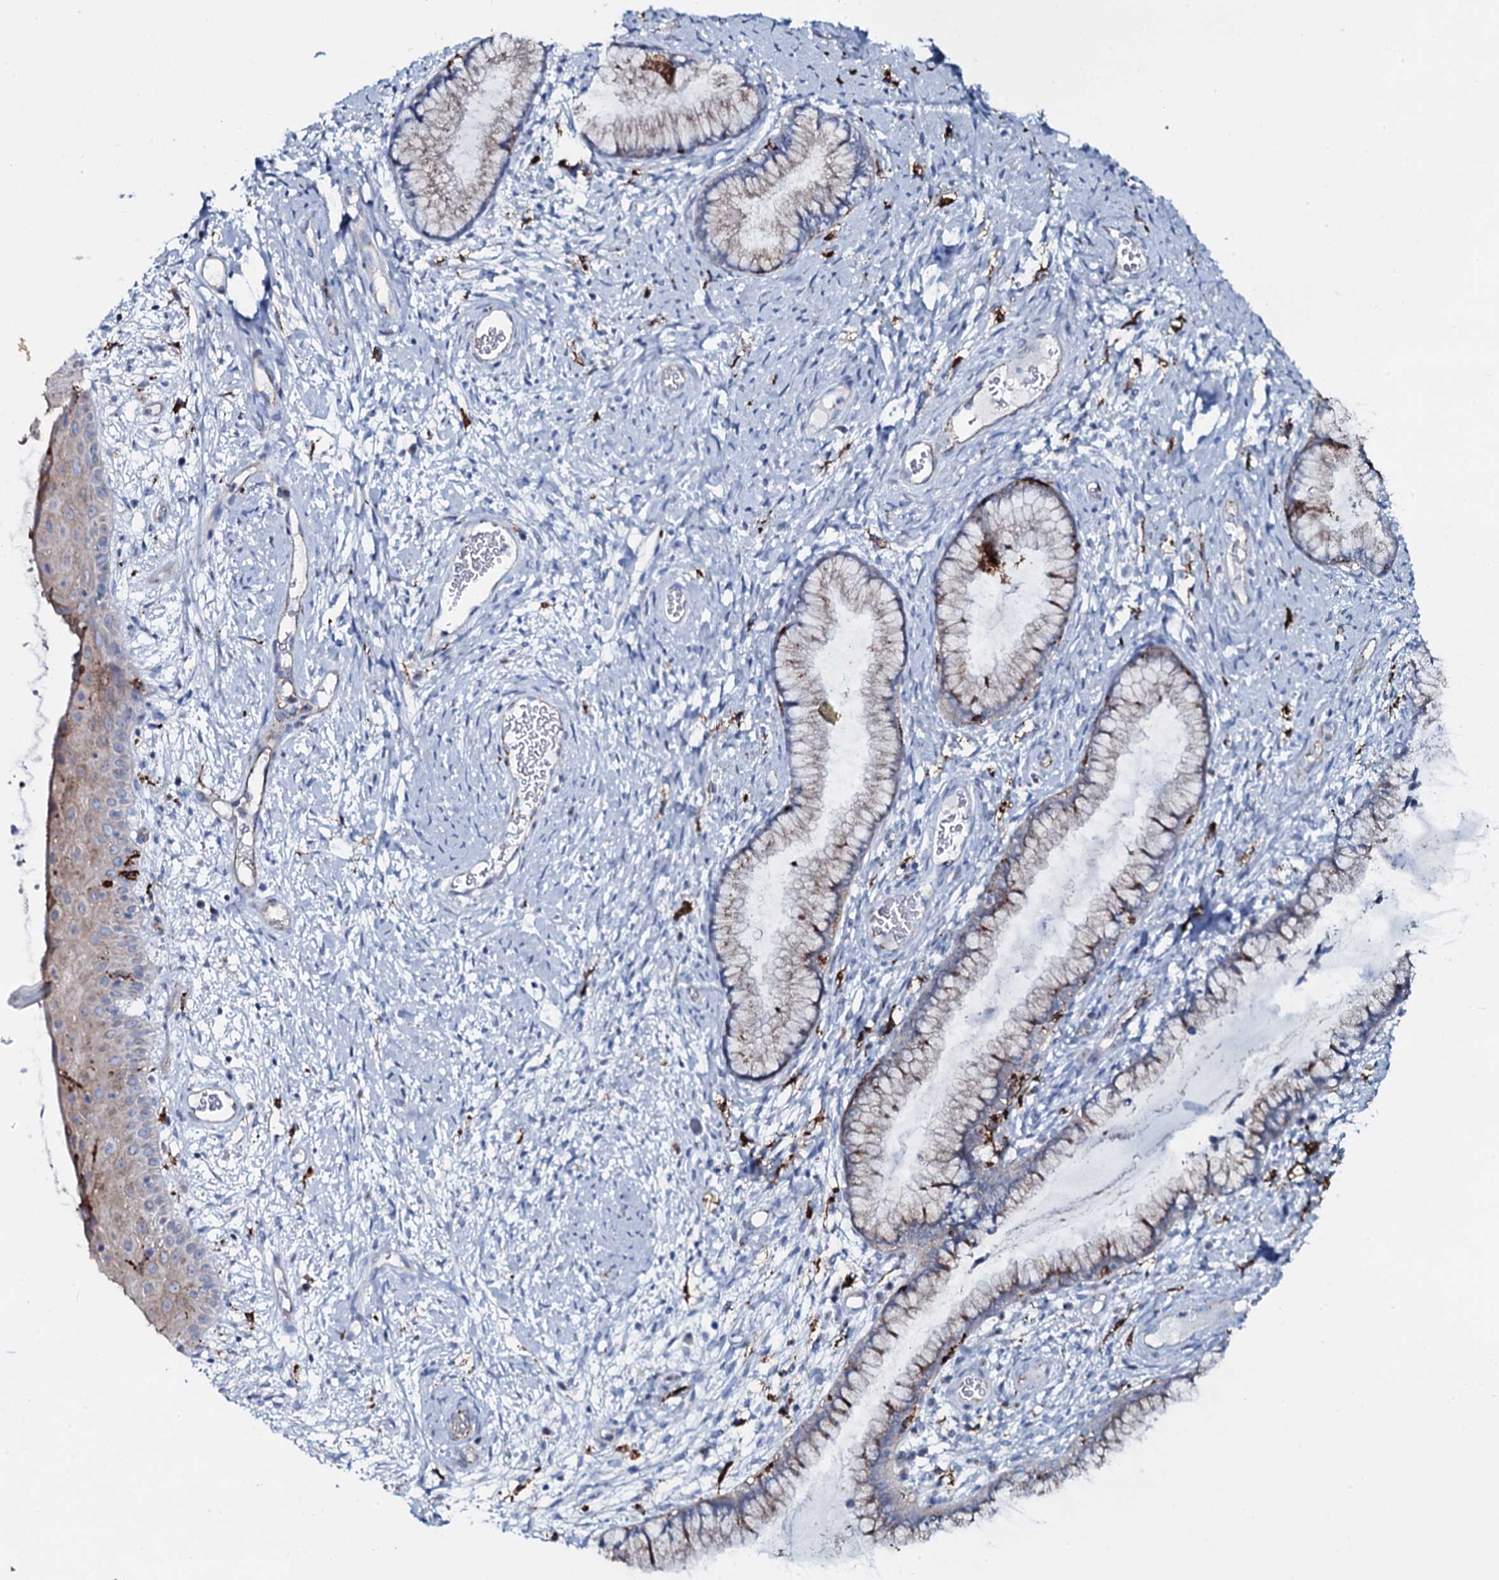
{"staining": {"intensity": "weak", "quantity": "25%-75%", "location": "cytoplasmic/membranous"}, "tissue": "cervix", "cell_type": "Glandular cells", "image_type": "normal", "snomed": [{"axis": "morphology", "description": "Normal tissue, NOS"}, {"axis": "topography", "description": "Cervix"}], "caption": "DAB (3,3'-diaminobenzidine) immunohistochemical staining of normal cervix exhibits weak cytoplasmic/membranous protein expression in approximately 25%-75% of glandular cells.", "gene": "OSBPL2", "patient": {"sex": "female", "age": 42}}